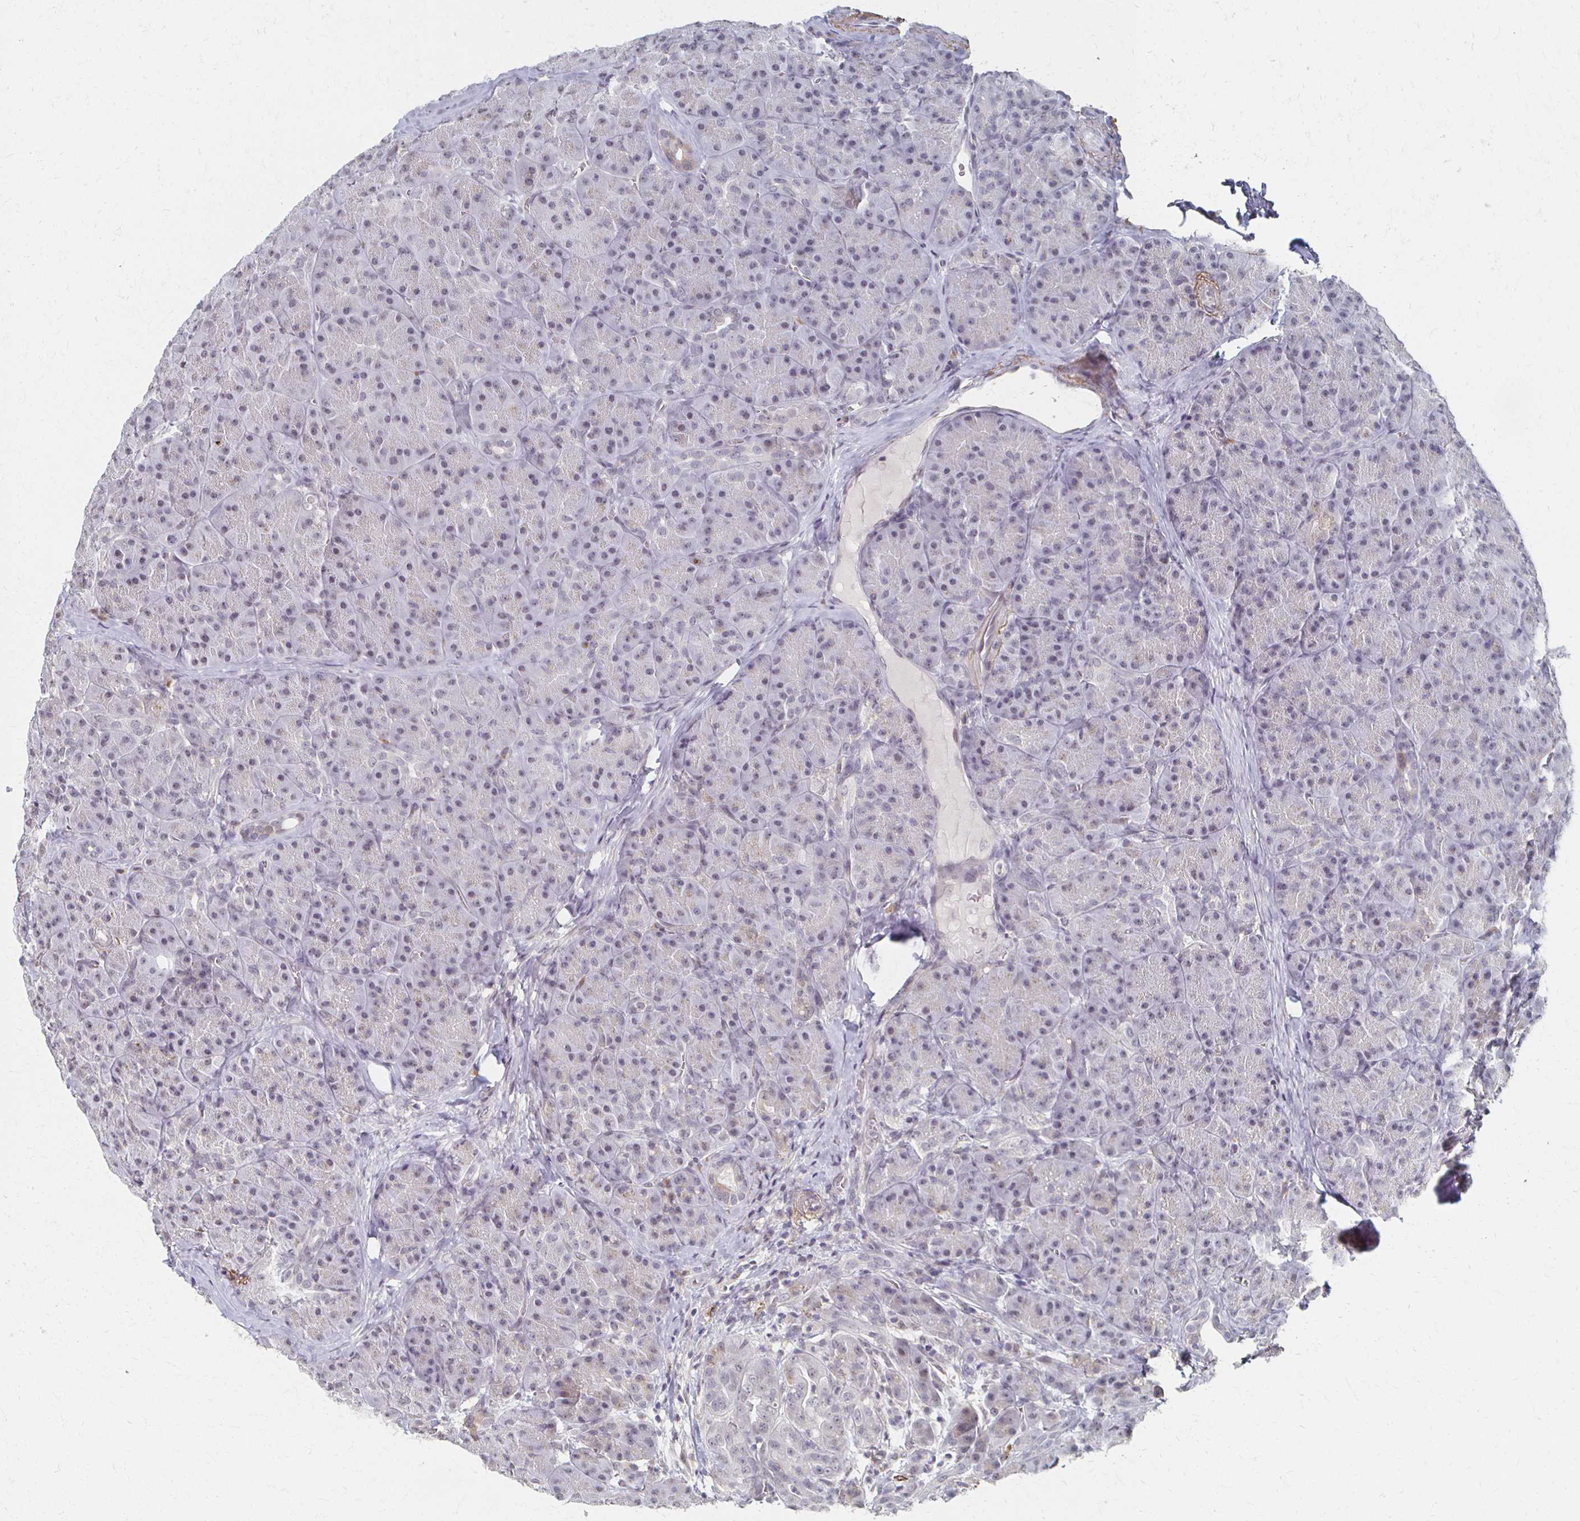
{"staining": {"intensity": "negative", "quantity": "none", "location": "none"}, "tissue": "pancreas", "cell_type": "Exocrine glandular cells", "image_type": "normal", "snomed": [{"axis": "morphology", "description": "Normal tissue, NOS"}, {"axis": "topography", "description": "Pancreas"}], "caption": "A histopathology image of human pancreas is negative for staining in exocrine glandular cells. (DAB immunohistochemistry (IHC) visualized using brightfield microscopy, high magnification).", "gene": "DAB1", "patient": {"sex": "male", "age": 57}}